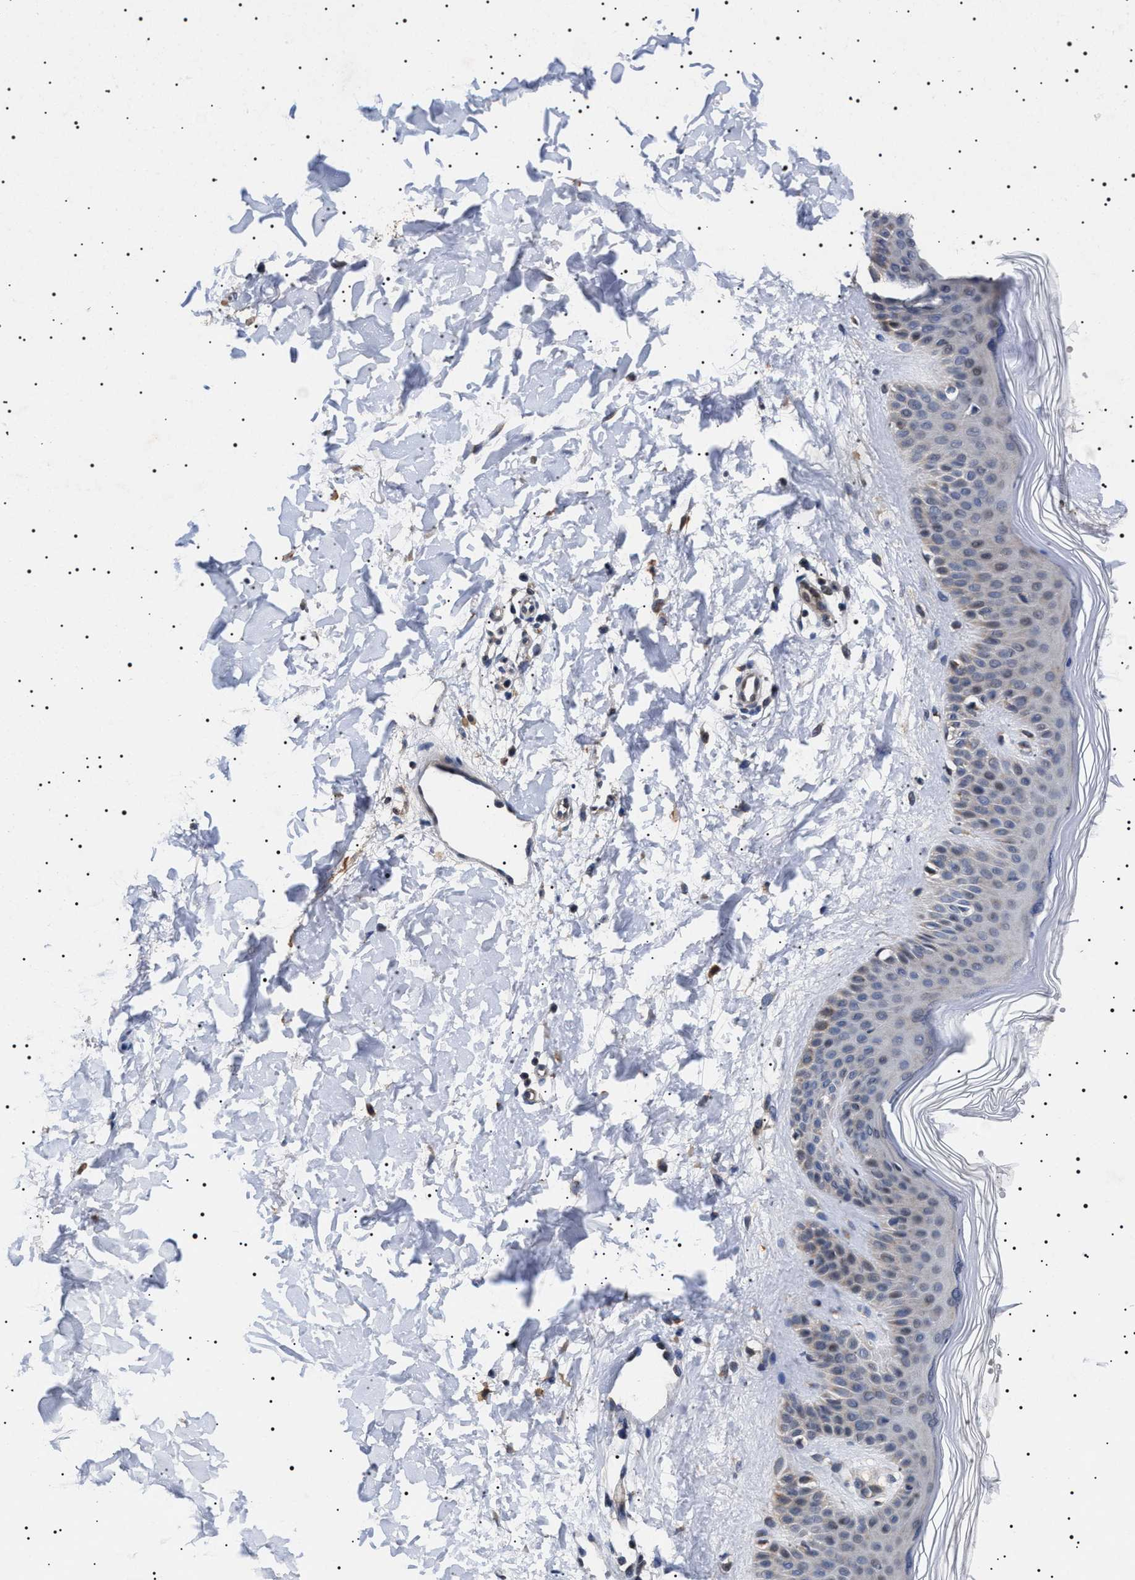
{"staining": {"intensity": "weak", "quantity": ">75%", "location": "cytoplasmic/membranous"}, "tissue": "skin", "cell_type": "Fibroblasts", "image_type": "normal", "snomed": [{"axis": "morphology", "description": "Normal tissue, NOS"}, {"axis": "morphology", "description": "Malignant melanoma, Metastatic site"}, {"axis": "topography", "description": "Skin"}], "caption": "A brown stain highlights weak cytoplasmic/membranous positivity of a protein in fibroblasts of benign skin.", "gene": "RAB34", "patient": {"sex": "male", "age": 41}}